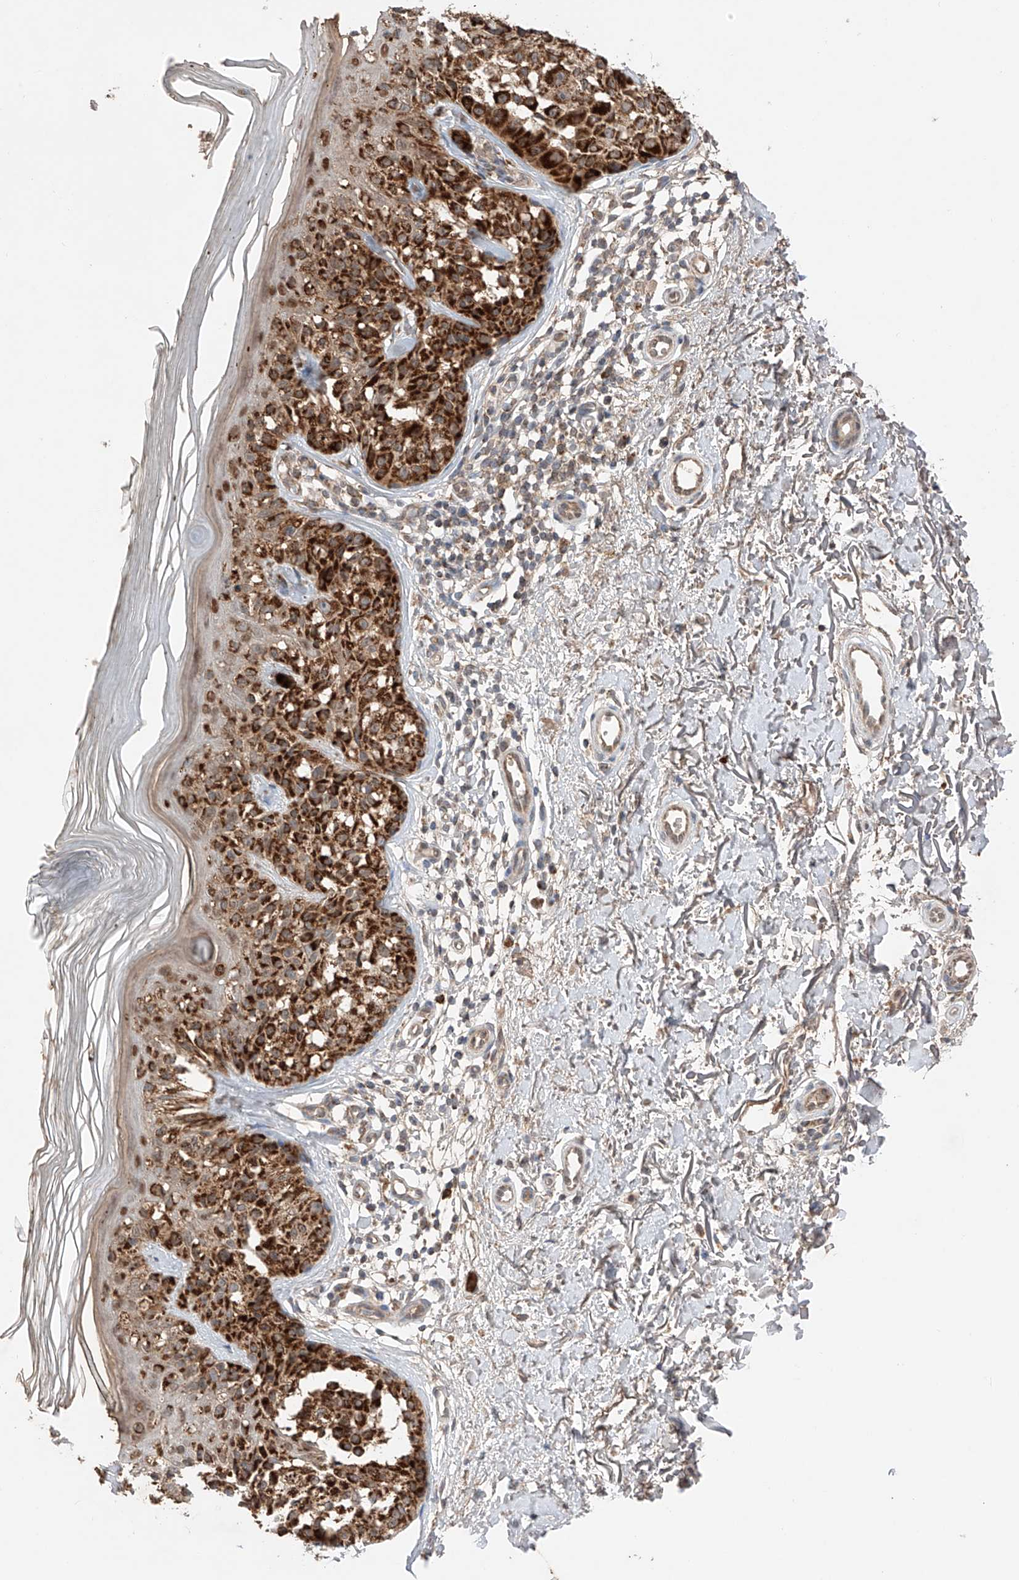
{"staining": {"intensity": "strong", "quantity": ">75%", "location": "cytoplasmic/membranous"}, "tissue": "melanoma", "cell_type": "Tumor cells", "image_type": "cancer", "snomed": [{"axis": "morphology", "description": "Malignant melanoma, NOS"}, {"axis": "topography", "description": "Skin"}], "caption": "Strong cytoplasmic/membranous protein staining is identified in about >75% of tumor cells in melanoma. (IHC, brightfield microscopy, high magnification).", "gene": "SDHAF4", "patient": {"sex": "female", "age": 50}}